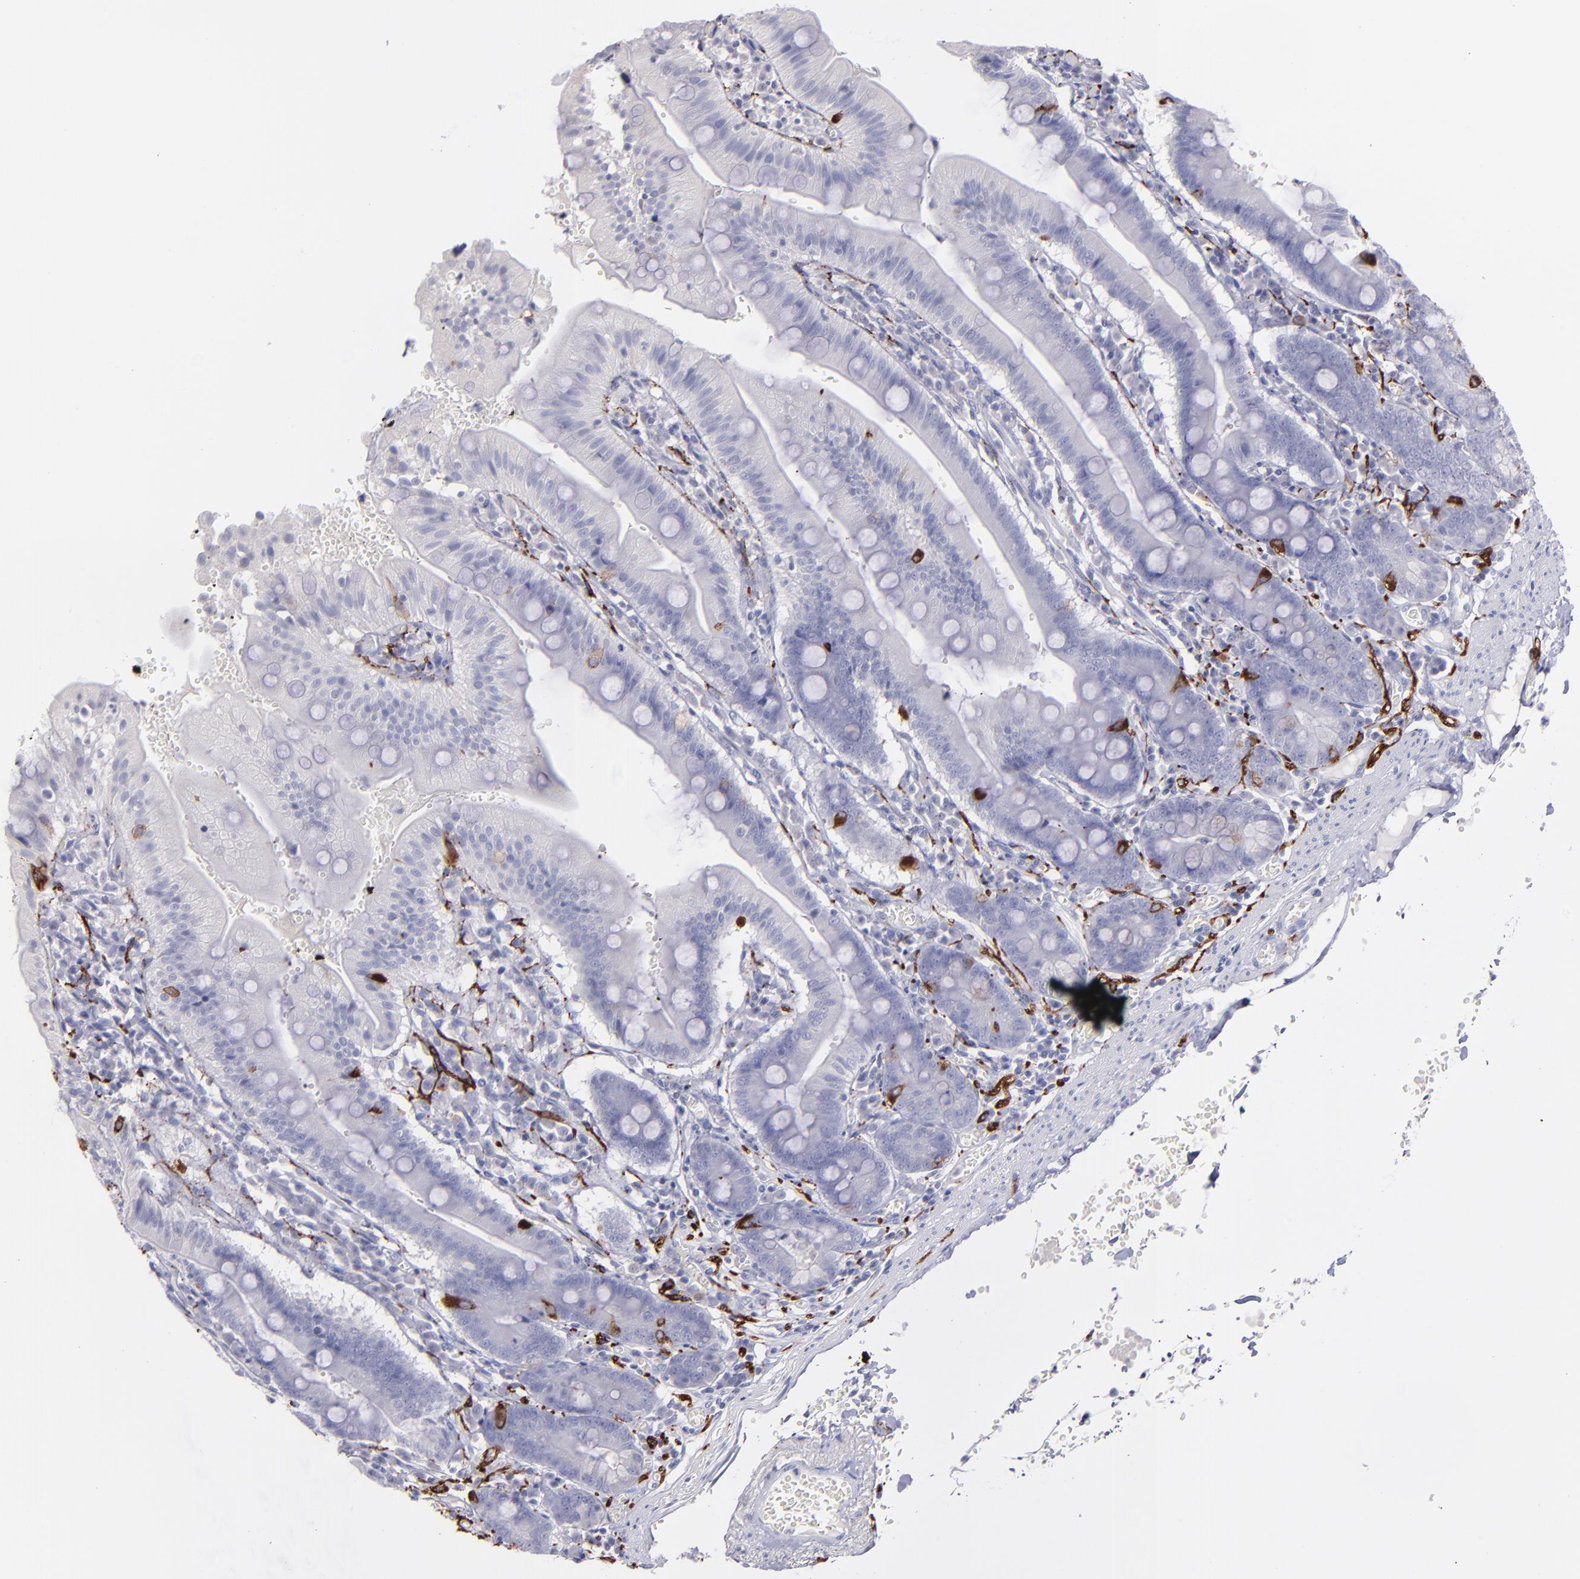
{"staining": {"intensity": "strong", "quantity": "<25%", "location": "cytoplasmic/membranous"}, "tissue": "small intestine", "cell_type": "Glandular cells", "image_type": "normal", "snomed": [{"axis": "morphology", "description": "Normal tissue, NOS"}, {"axis": "topography", "description": "Small intestine"}], "caption": "Protein analysis of unremarkable small intestine exhibits strong cytoplasmic/membranous expression in approximately <25% of glandular cells.", "gene": "SNAP25", "patient": {"sex": "male", "age": 71}}